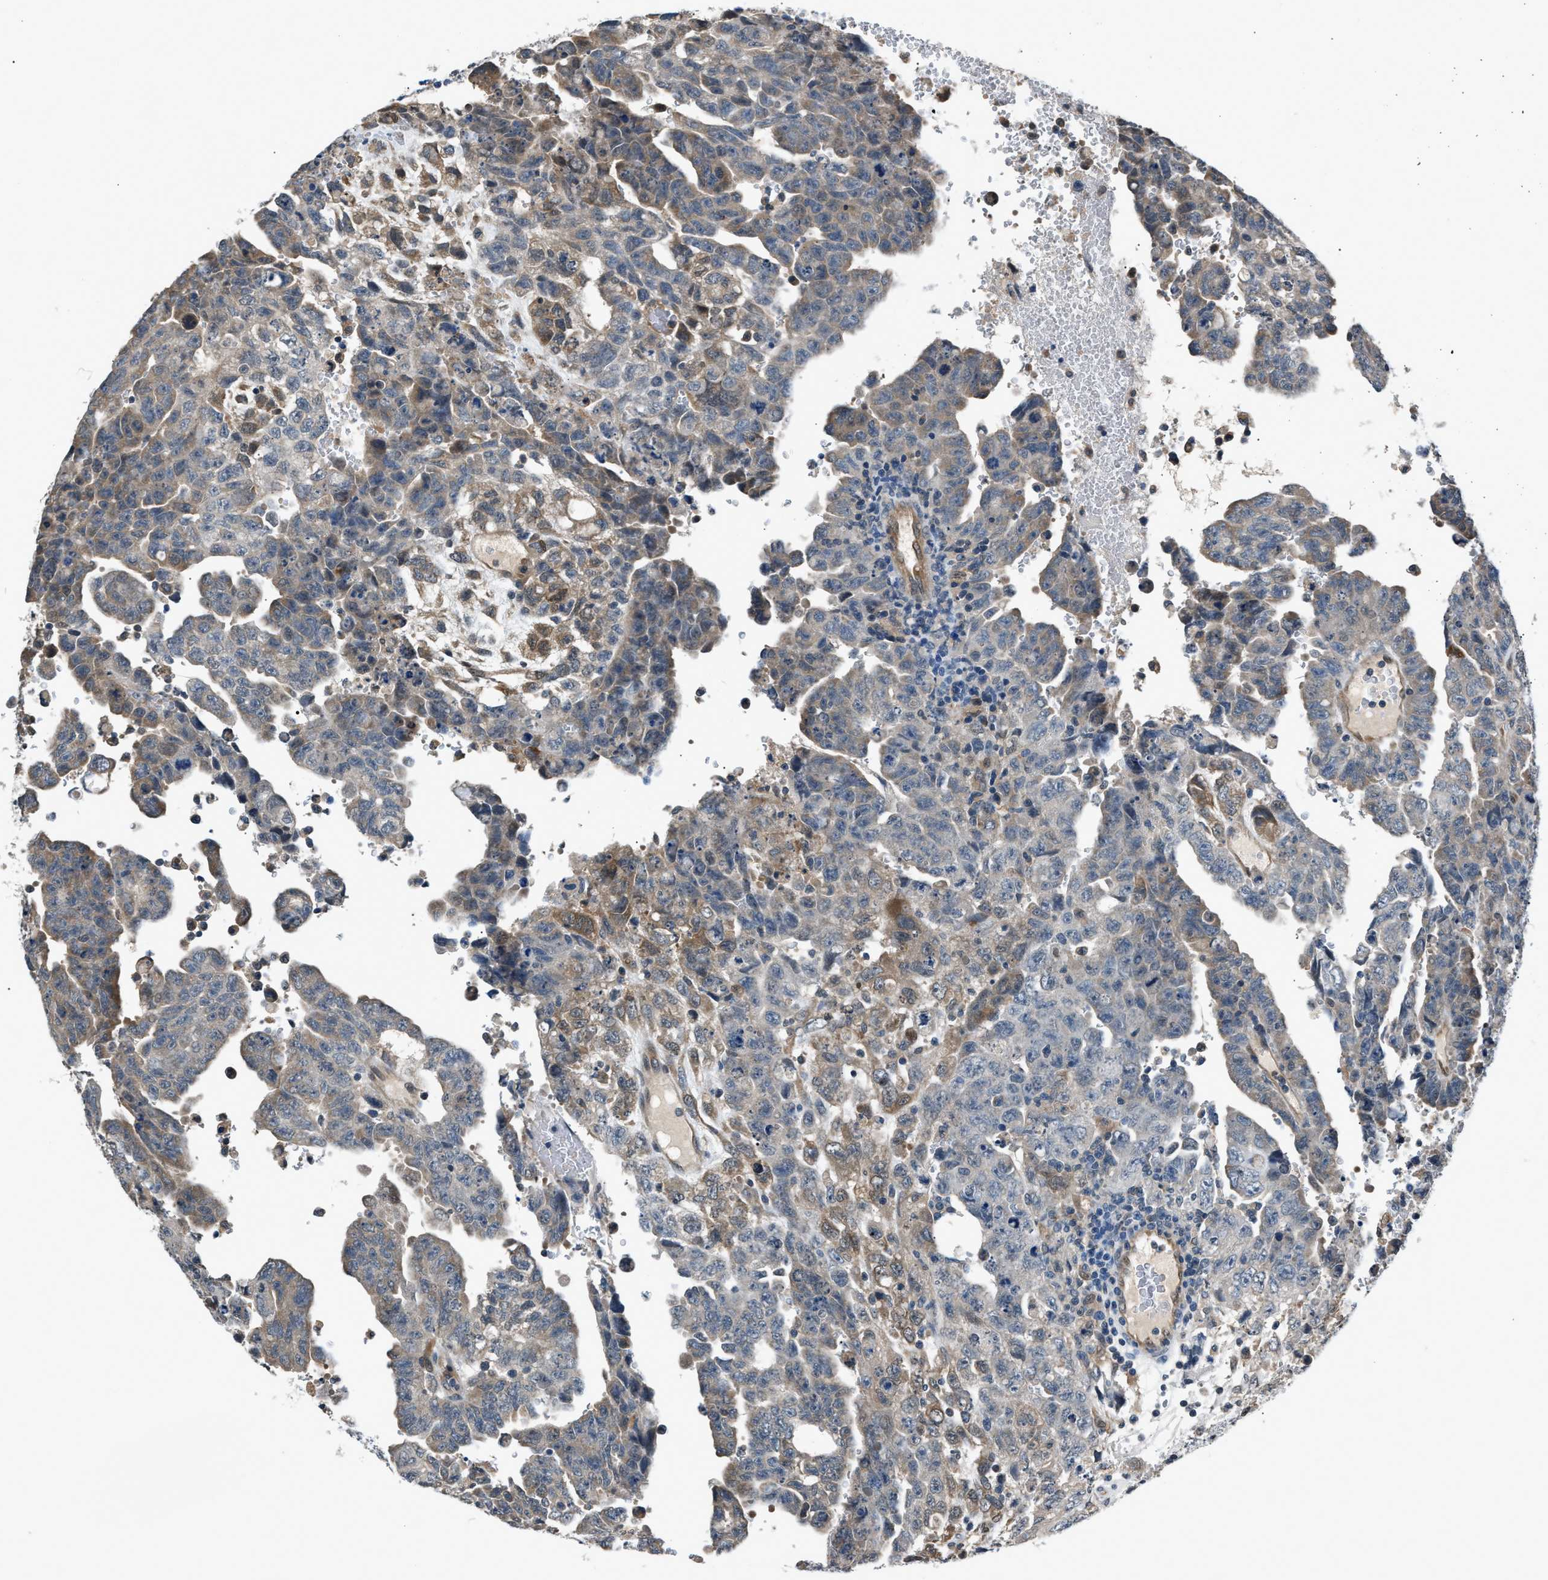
{"staining": {"intensity": "weak", "quantity": "<25%", "location": "cytoplasmic/membranous"}, "tissue": "testis cancer", "cell_type": "Tumor cells", "image_type": "cancer", "snomed": [{"axis": "morphology", "description": "Carcinoma, Embryonal, NOS"}, {"axis": "topography", "description": "Testis"}], "caption": "The histopathology image shows no staining of tumor cells in testis embryonal carcinoma.", "gene": "TP53I3", "patient": {"sex": "male", "age": 28}}